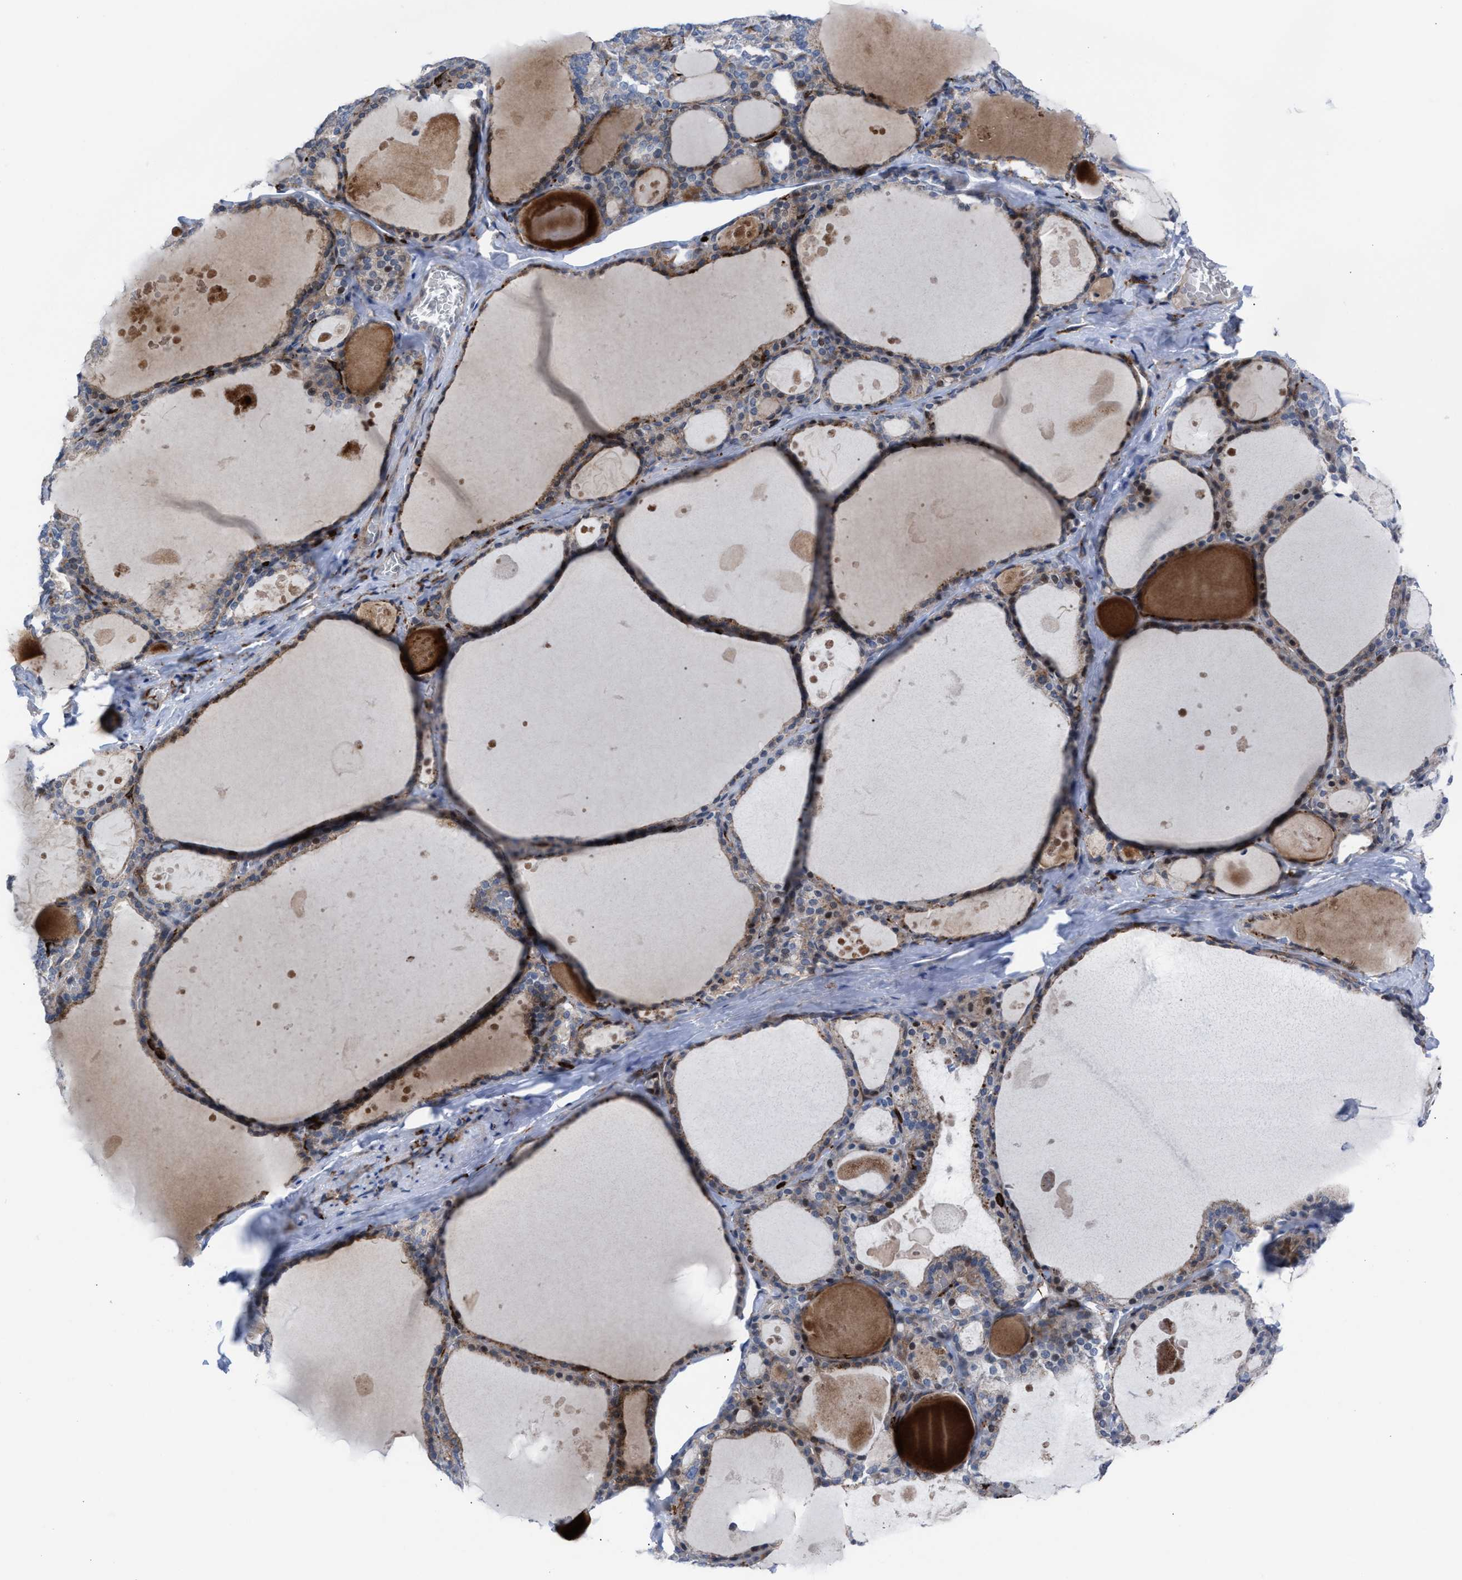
{"staining": {"intensity": "moderate", "quantity": "25%-75%", "location": "cytoplasmic/membranous"}, "tissue": "thyroid gland", "cell_type": "Glandular cells", "image_type": "normal", "snomed": [{"axis": "morphology", "description": "Normal tissue, NOS"}, {"axis": "topography", "description": "Thyroid gland"}], "caption": "Glandular cells reveal medium levels of moderate cytoplasmic/membranous expression in about 25%-75% of cells in unremarkable human thyroid gland.", "gene": "SLC47A1", "patient": {"sex": "male", "age": 56}}